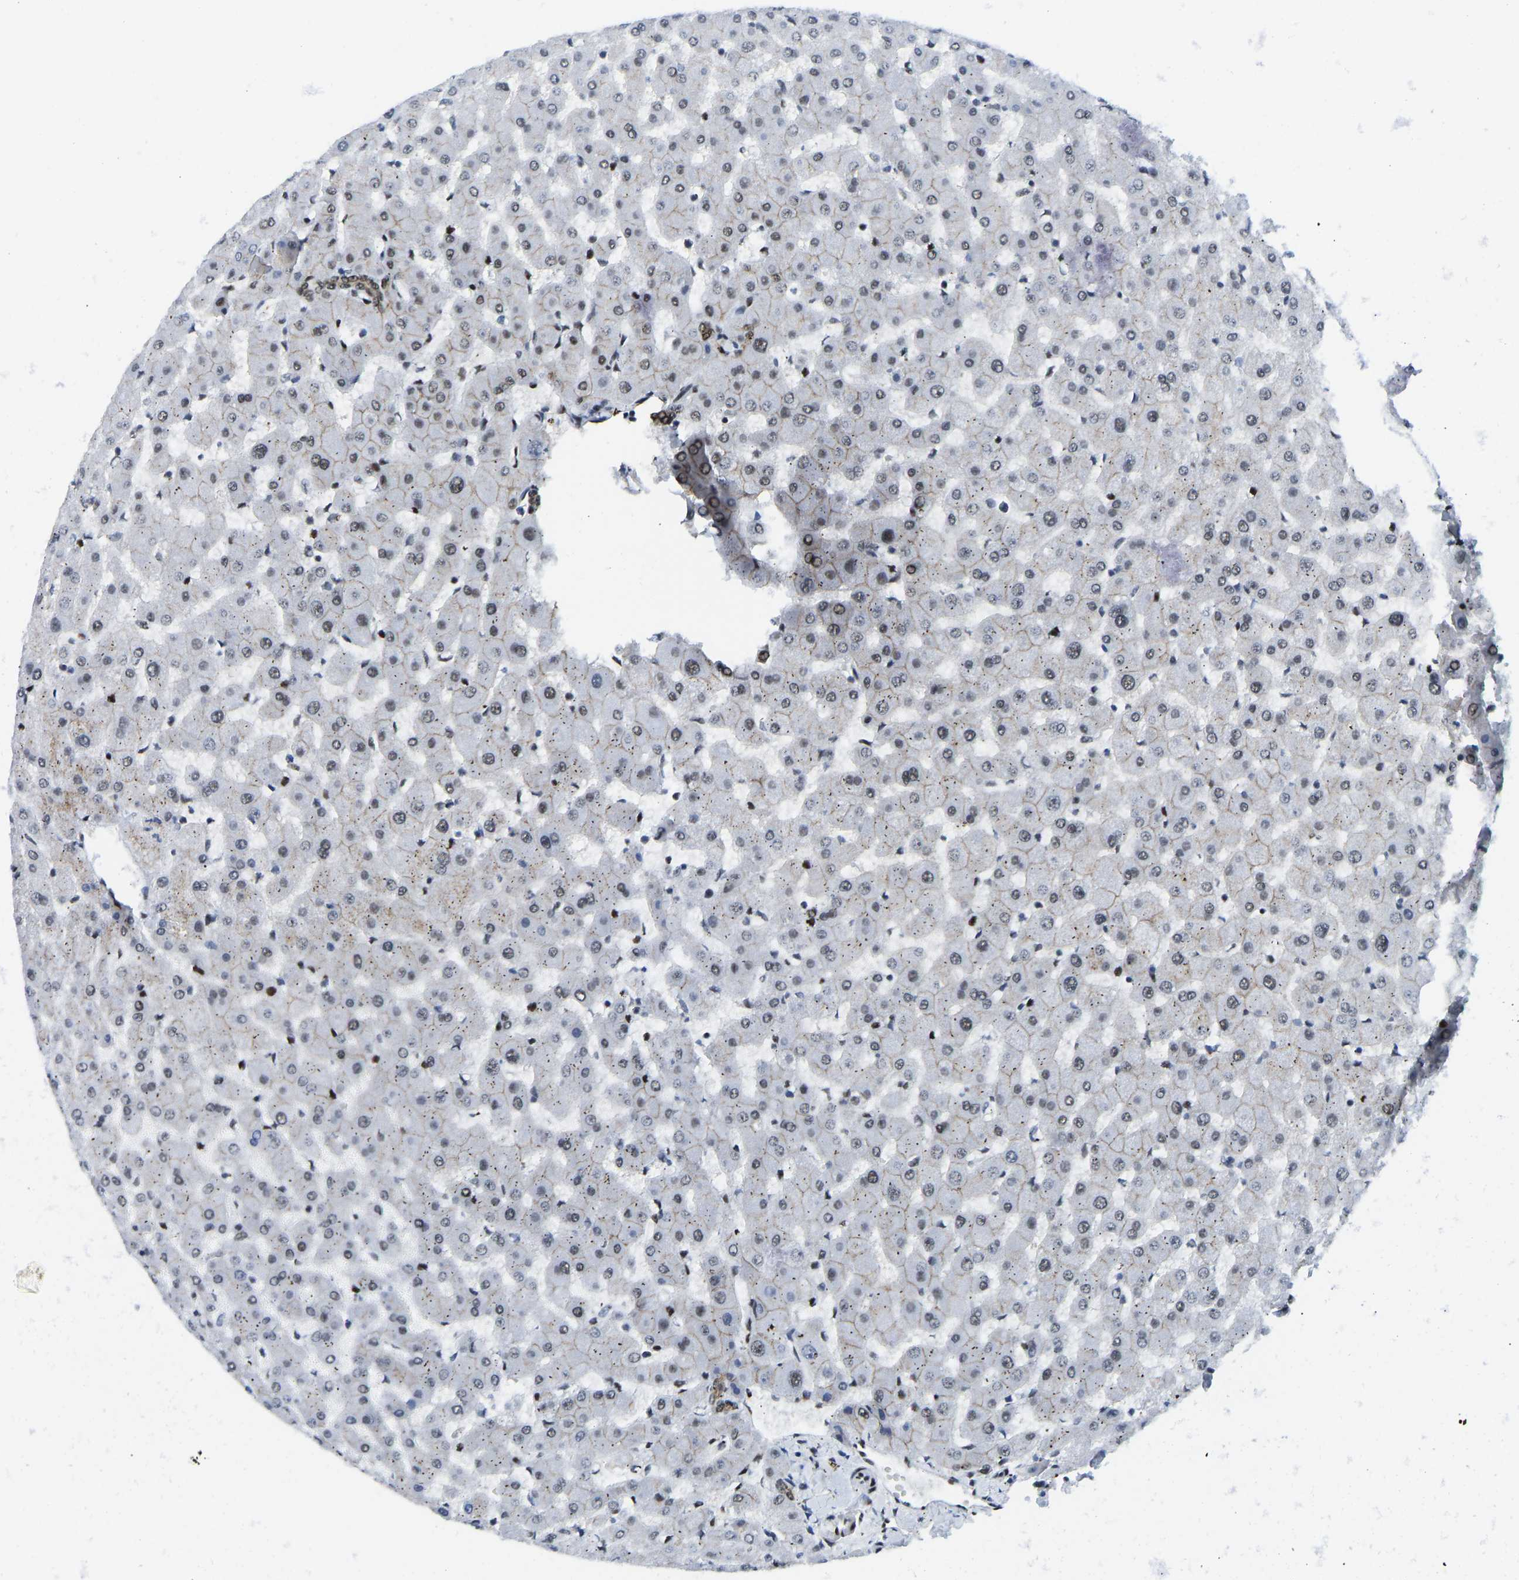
{"staining": {"intensity": "moderate", "quantity": ">75%", "location": "cytoplasmic/membranous,nuclear"}, "tissue": "liver", "cell_type": "Cholangiocytes", "image_type": "normal", "snomed": [{"axis": "morphology", "description": "Normal tissue, NOS"}, {"axis": "topography", "description": "Liver"}], "caption": "Immunohistochemical staining of unremarkable human liver displays >75% levels of moderate cytoplasmic/membranous,nuclear protein positivity in approximately >75% of cholangiocytes. (brown staining indicates protein expression, while blue staining denotes nuclei).", "gene": "FOXK1", "patient": {"sex": "female", "age": 63}}